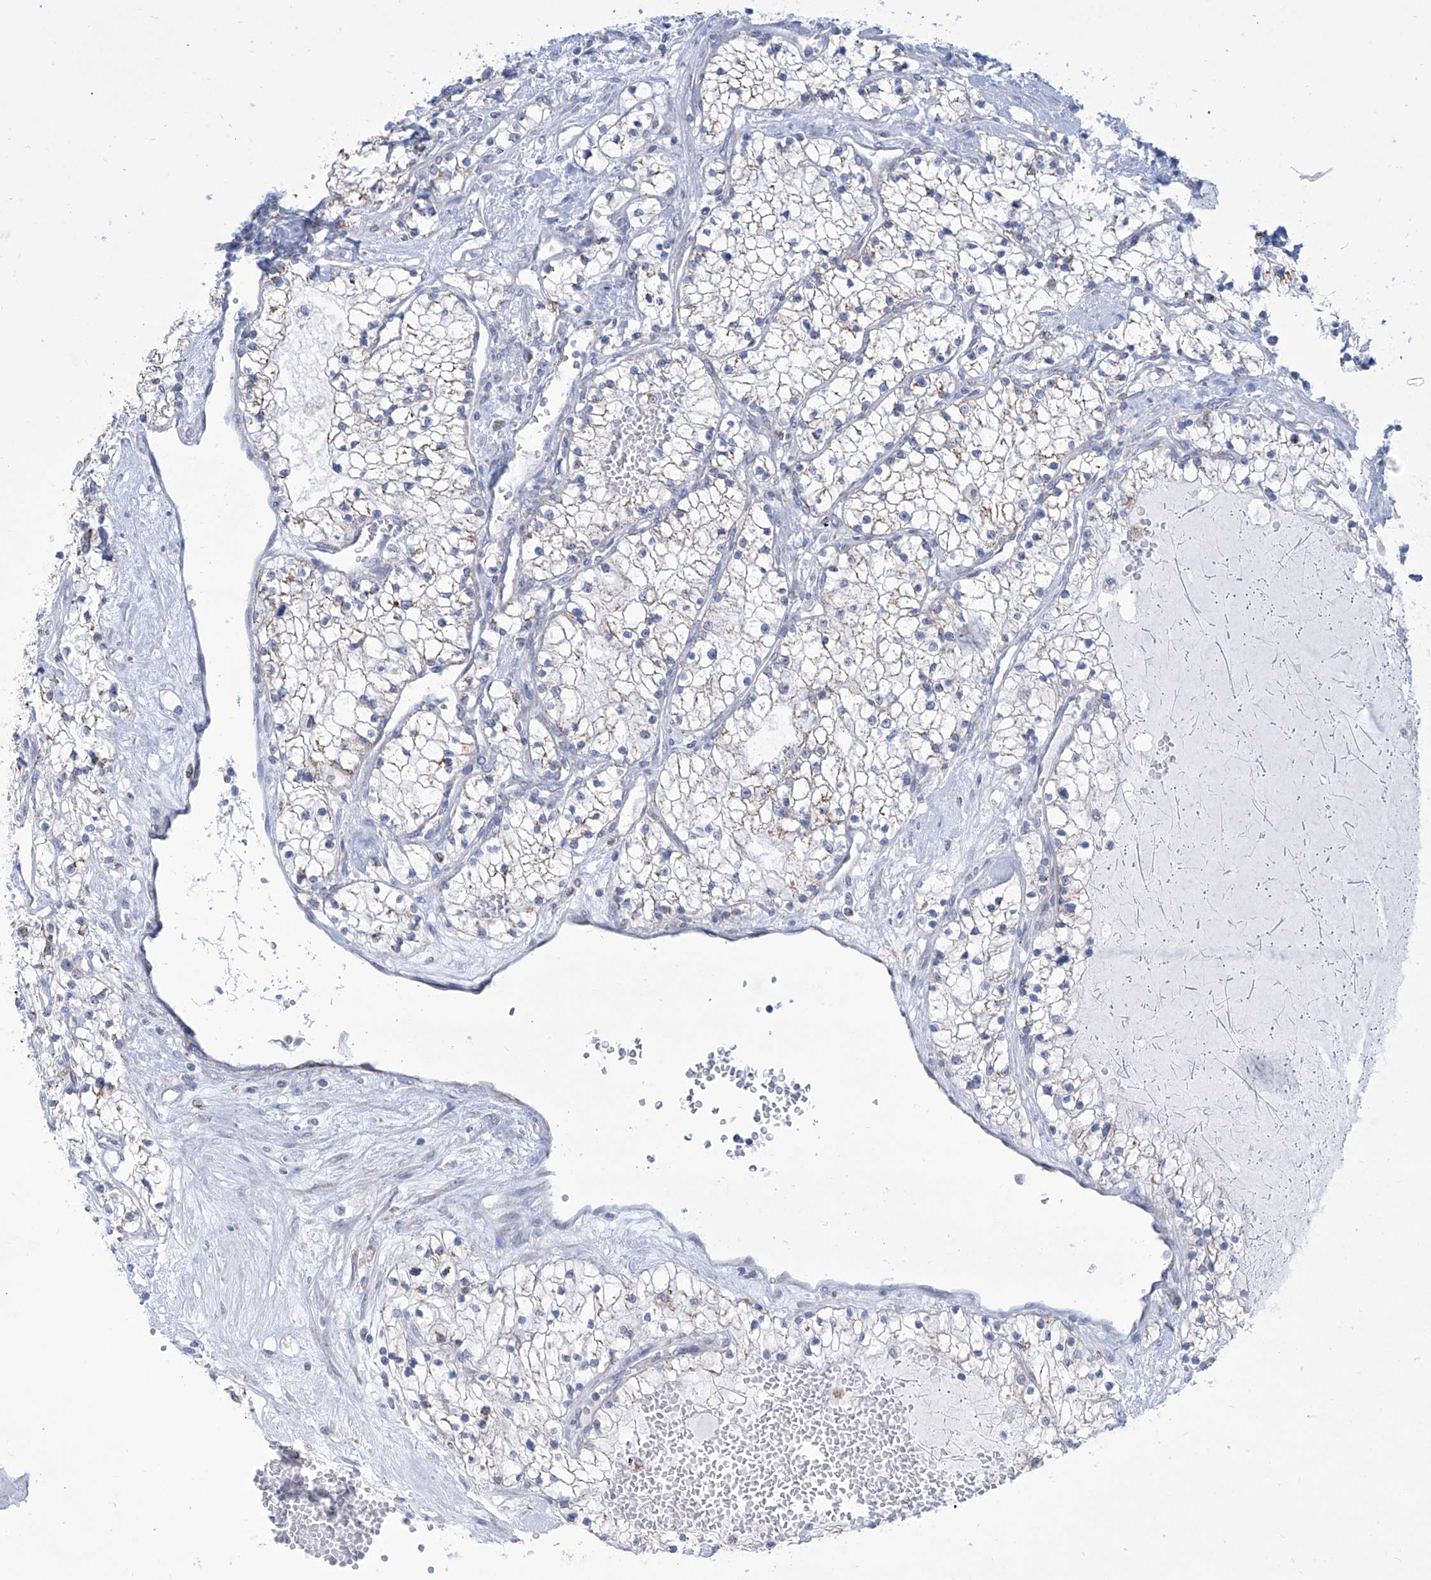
{"staining": {"intensity": "negative", "quantity": "none", "location": "none"}, "tissue": "renal cancer", "cell_type": "Tumor cells", "image_type": "cancer", "snomed": [{"axis": "morphology", "description": "Normal tissue, NOS"}, {"axis": "morphology", "description": "Adenocarcinoma, NOS"}, {"axis": "topography", "description": "Kidney"}], "caption": "The immunohistochemistry (IHC) image has no significant staining in tumor cells of adenocarcinoma (renal) tissue.", "gene": "ALDH6A1", "patient": {"sex": "male", "age": 68}}